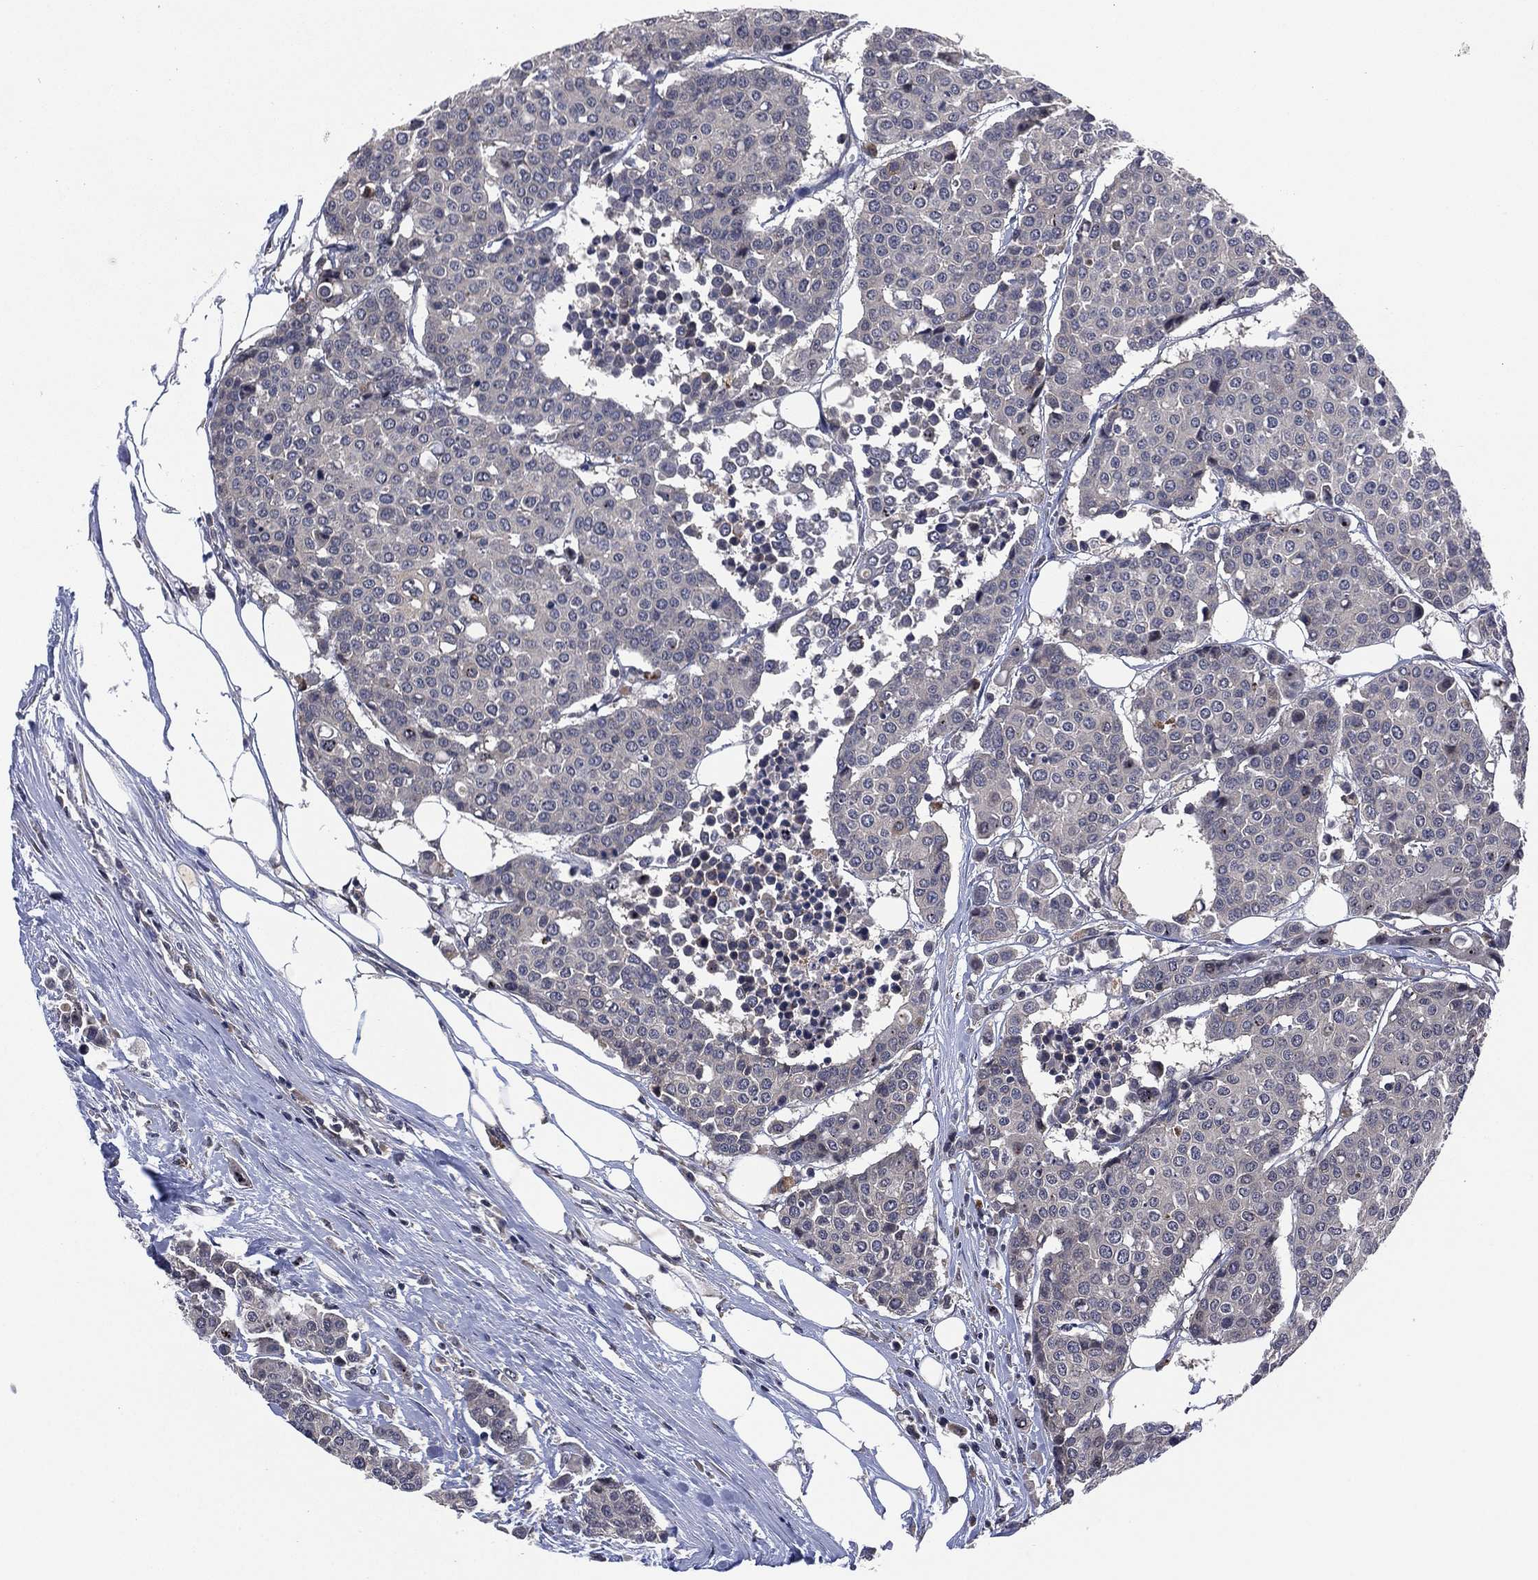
{"staining": {"intensity": "negative", "quantity": "none", "location": "none"}, "tissue": "carcinoid", "cell_type": "Tumor cells", "image_type": "cancer", "snomed": [{"axis": "morphology", "description": "Carcinoid, malignant, NOS"}, {"axis": "topography", "description": "Colon"}], "caption": "Immunohistochemistry (IHC) photomicrograph of carcinoid (malignant) stained for a protein (brown), which shows no expression in tumor cells. (DAB (3,3'-diaminobenzidine) immunohistochemistry visualized using brightfield microscopy, high magnification).", "gene": "SELENOO", "patient": {"sex": "male", "age": 81}}